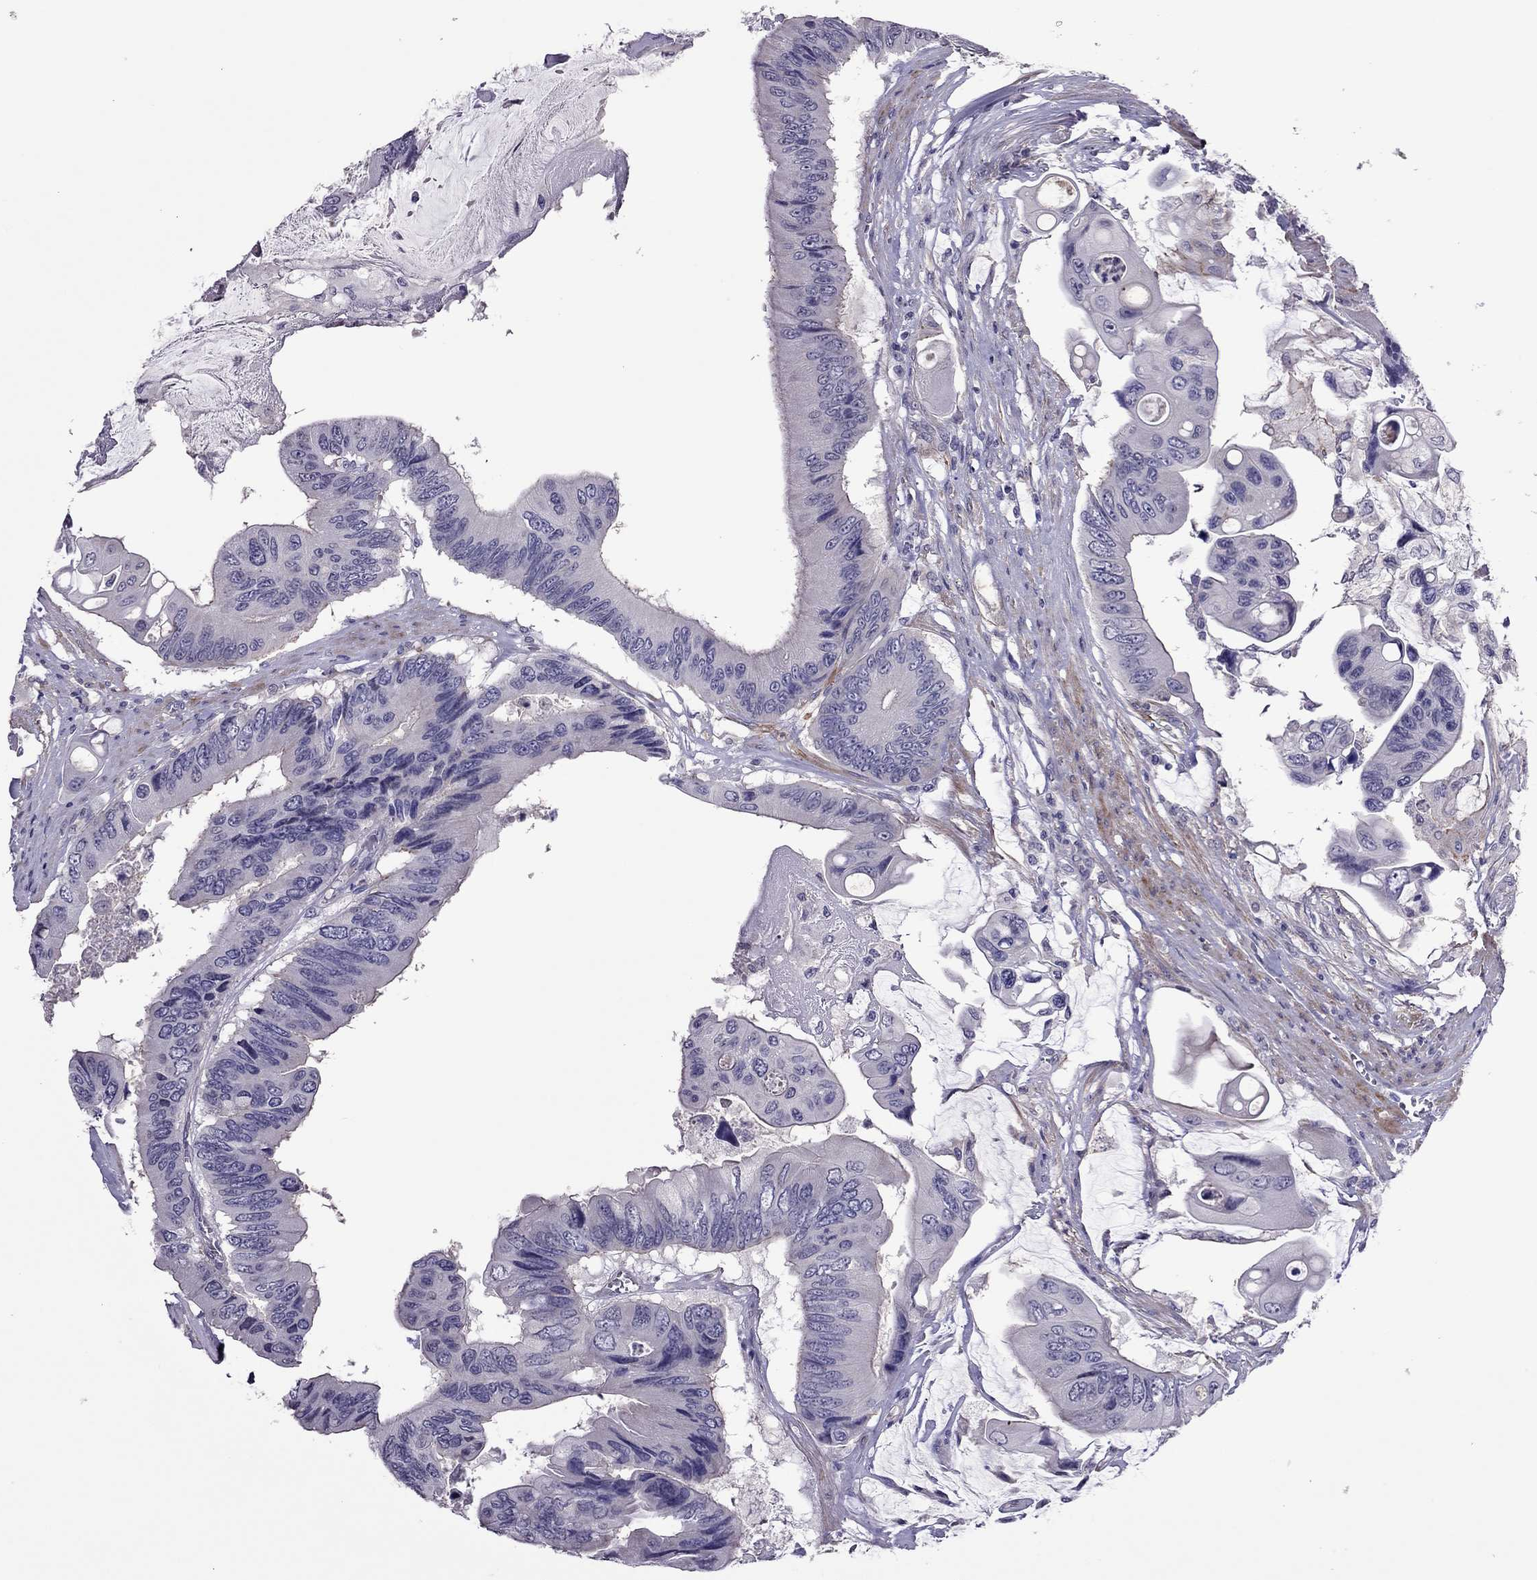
{"staining": {"intensity": "negative", "quantity": "none", "location": "none"}, "tissue": "colorectal cancer", "cell_type": "Tumor cells", "image_type": "cancer", "snomed": [{"axis": "morphology", "description": "Adenocarcinoma, NOS"}, {"axis": "topography", "description": "Rectum"}], "caption": "Micrograph shows no protein expression in tumor cells of adenocarcinoma (colorectal) tissue. (DAB immunohistochemistry (IHC) visualized using brightfield microscopy, high magnification).", "gene": "SLC16A8", "patient": {"sex": "male", "age": 63}}